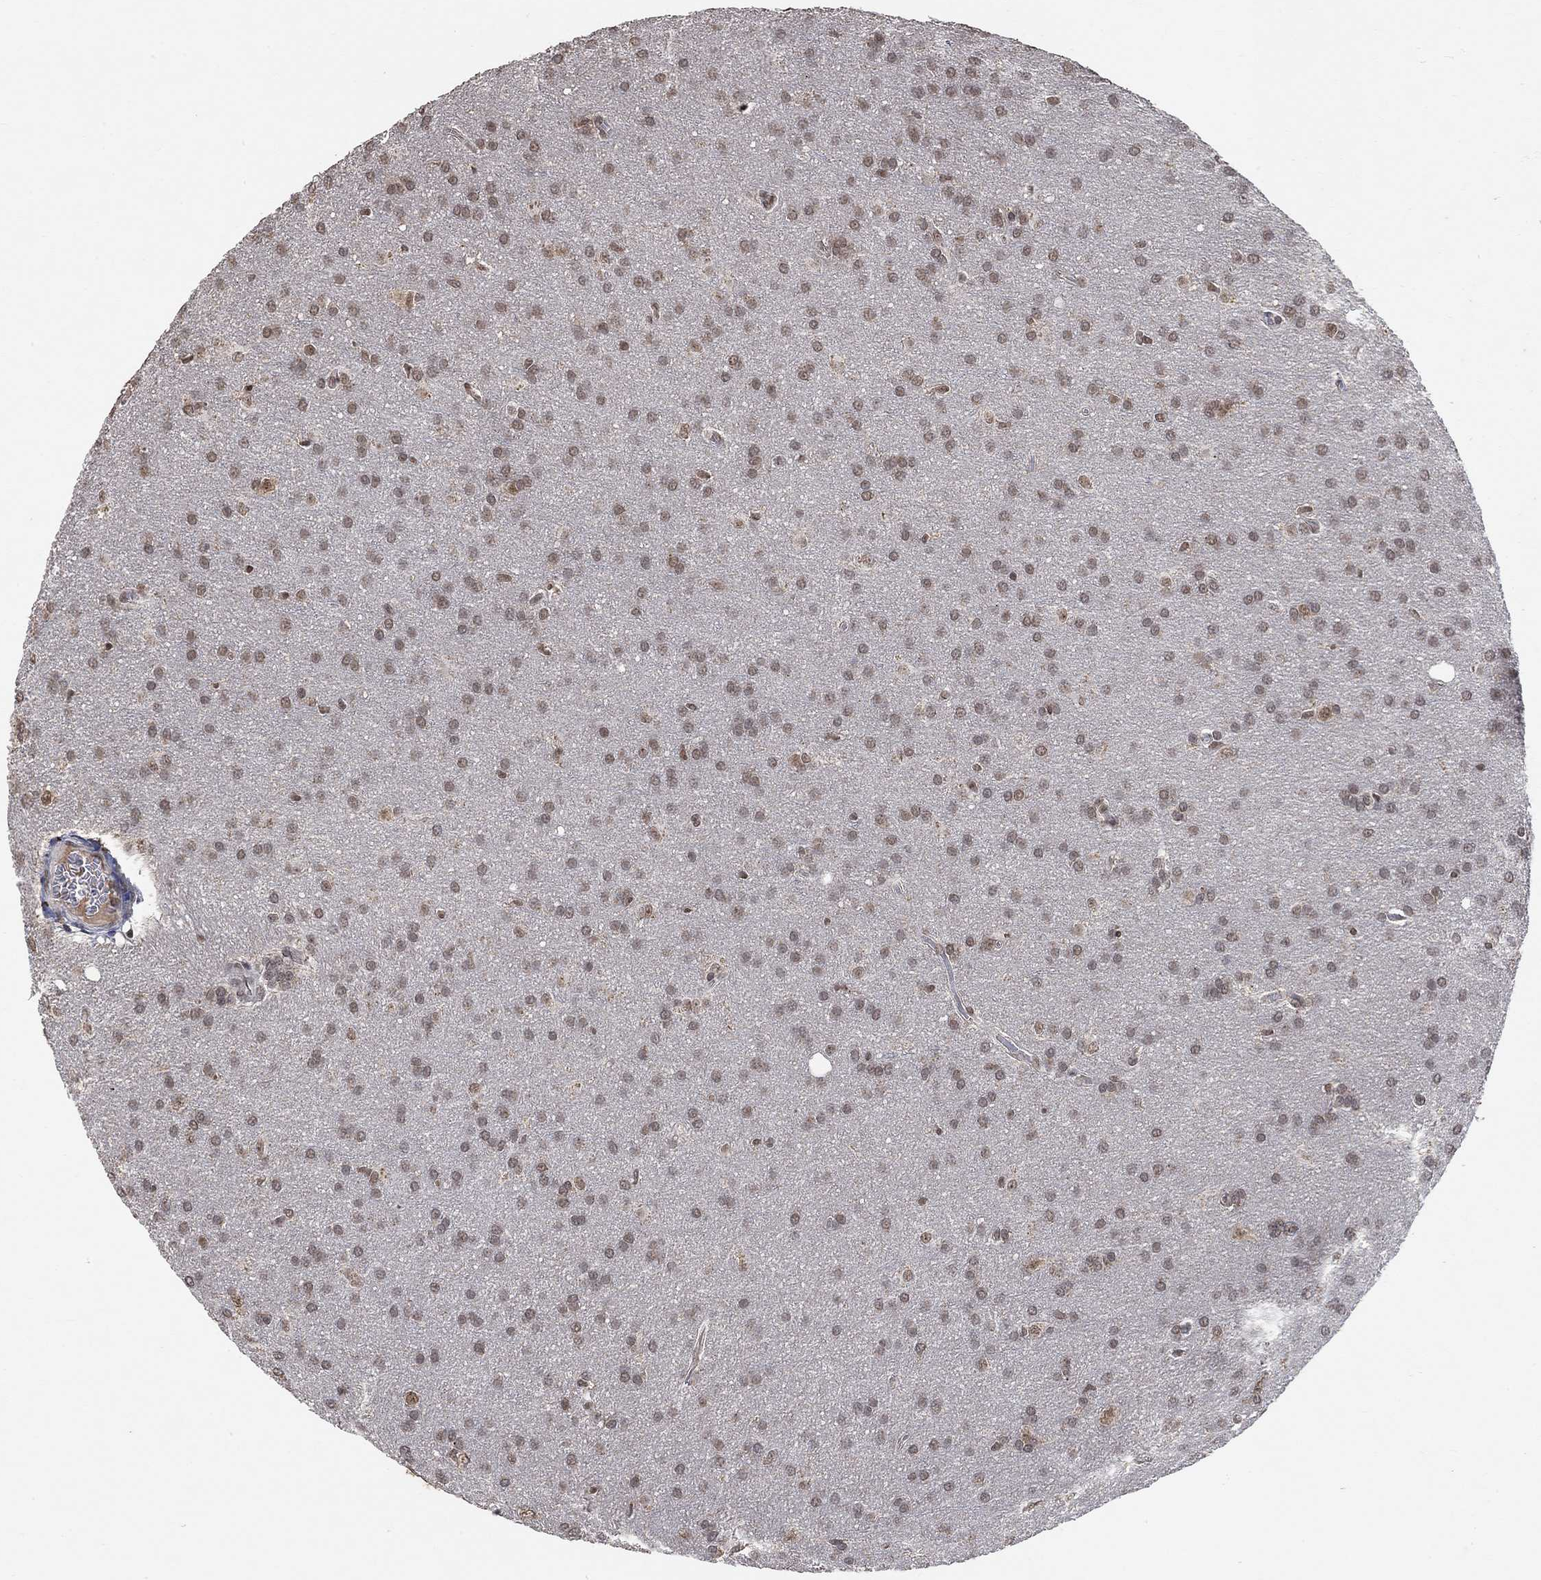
{"staining": {"intensity": "weak", "quantity": "25%-75%", "location": "nuclear"}, "tissue": "glioma", "cell_type": "Tumor cells", "image_type": "cancer", "snomed": [{"axis": "morphology", "description": "Glioma, malignant, Low grade"}, {"axis": "topography", "description": "Brain"}], "caption": "Human glioma stained for a protein (brown) demonstrates weak nuclear positive staining in approximately 25%-75% of tumor cells.", "gene": "THAP8", "patient": {"sex": "female", "age": 32}}